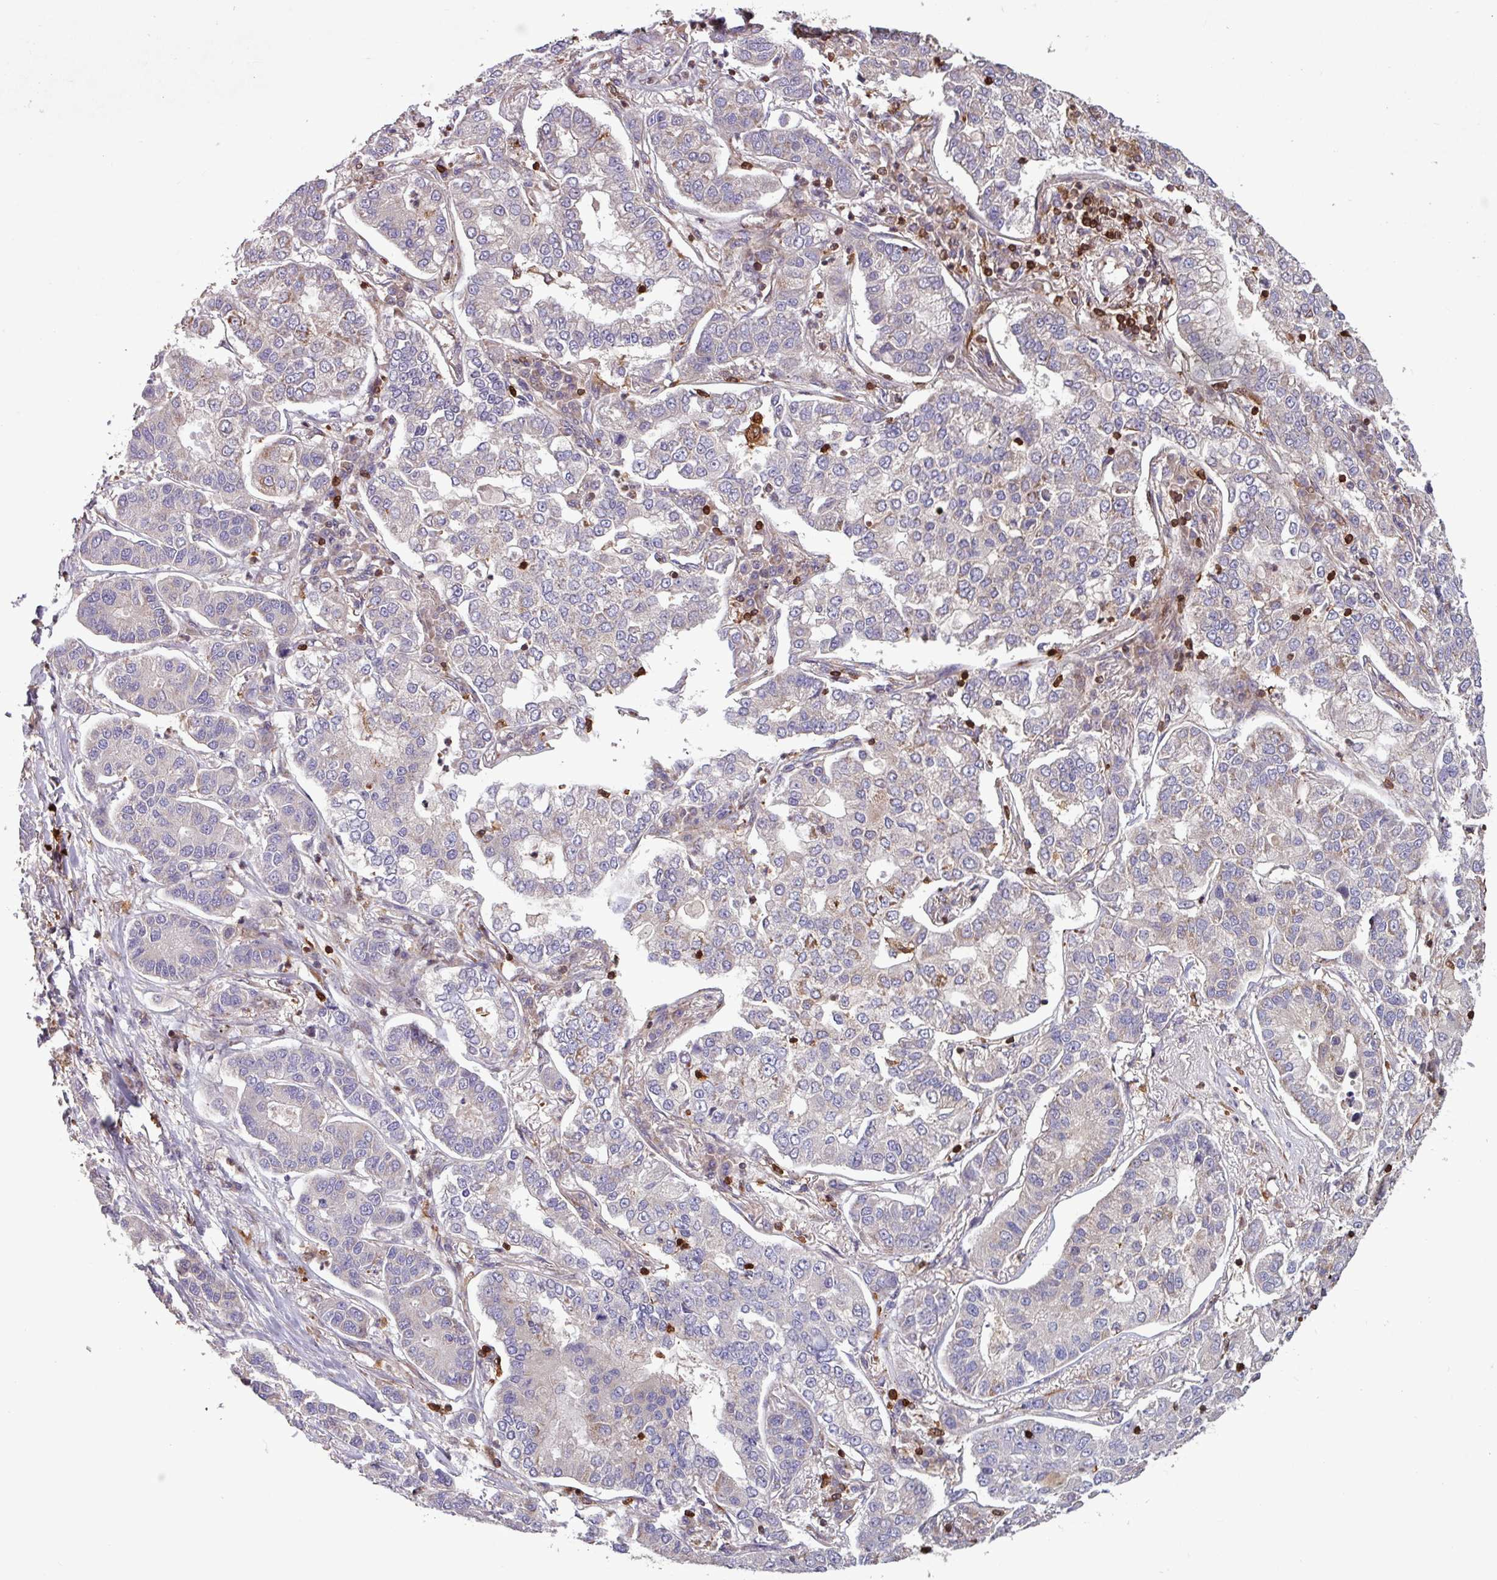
{"staining": {"intensity": "negative", "quantity": "none", "location": "none"}, "tissue": "lung cancer", "cell_type": "Tumor cells", "image_type": "cancer", "snomed": [{"axis": "morphology", "description": "Adenocarcinoma, NOS"}, {"axis": "topography", "description": "Lung"}], "caption": "Tumor cells show no significant positivity in lung adenocarcinoma. (Stains: DAB immunohistochemistry (IHC) with hematoxylin counter stain, Microscopy: brightfield microscopy at high magnification).", "gene": "SEC61G", "patient": {"sex": "male", "age": 49}}